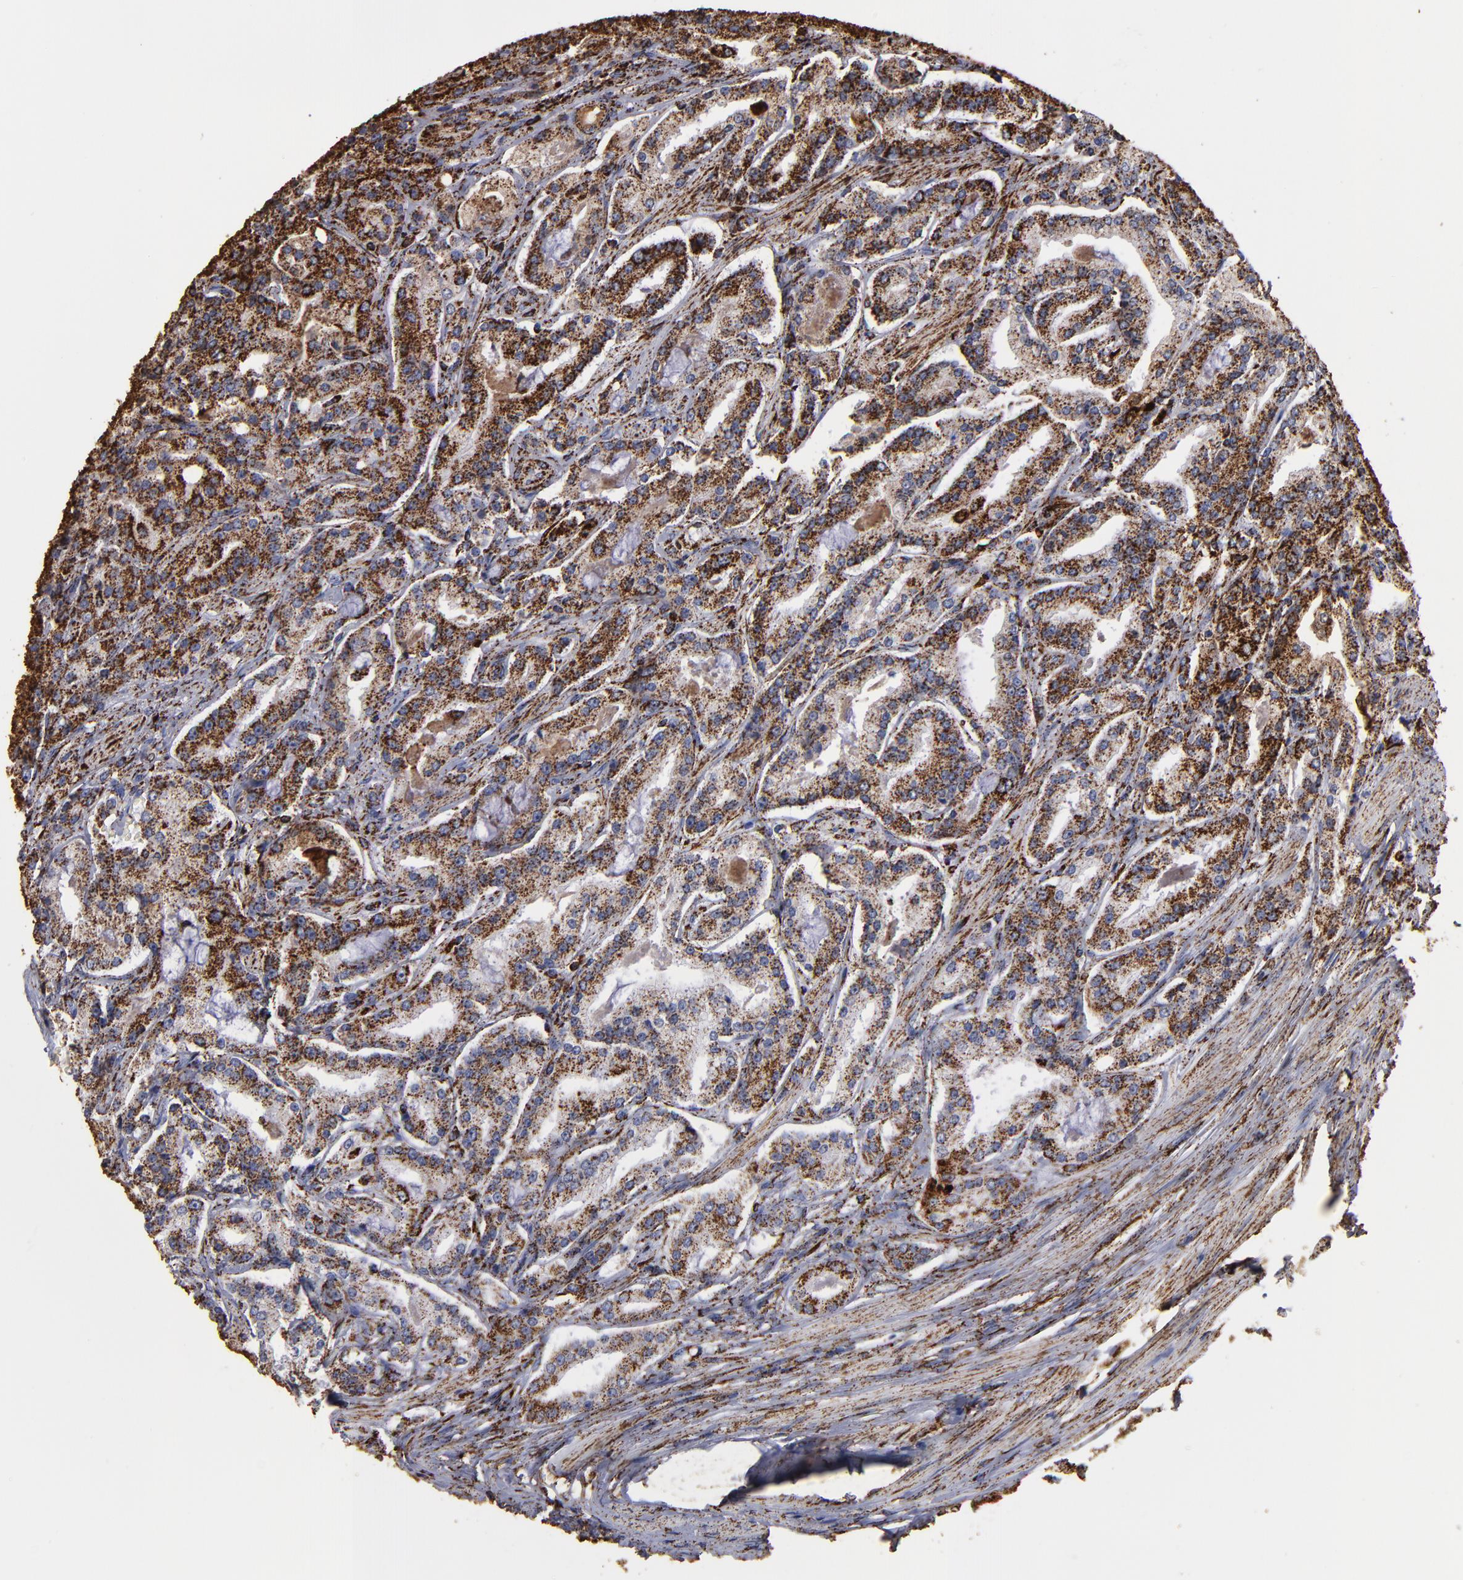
{"staining": {"intensity": "strong", "quantity": ">75%", "location": "cytoplasmic/membranous"}, "tissue": "prostate cancer", "cell_type": "Tumor cells", "image_type": "cancer", "snomed": [{"axis": "morphology", "description": "Adenocarcinoma, Medium grade"}, {"axis": "topography", "description": "Prostate"}], "caption": "There is high levels of strong cytoplasmic/membranous positivity in tumor cells of prostate medium-grade adenocarcinoma, as demonstrated by immunohistochemical staining (brown color).", "gene": "SOD2", "patient": {"sex": "male", "age": 72}}